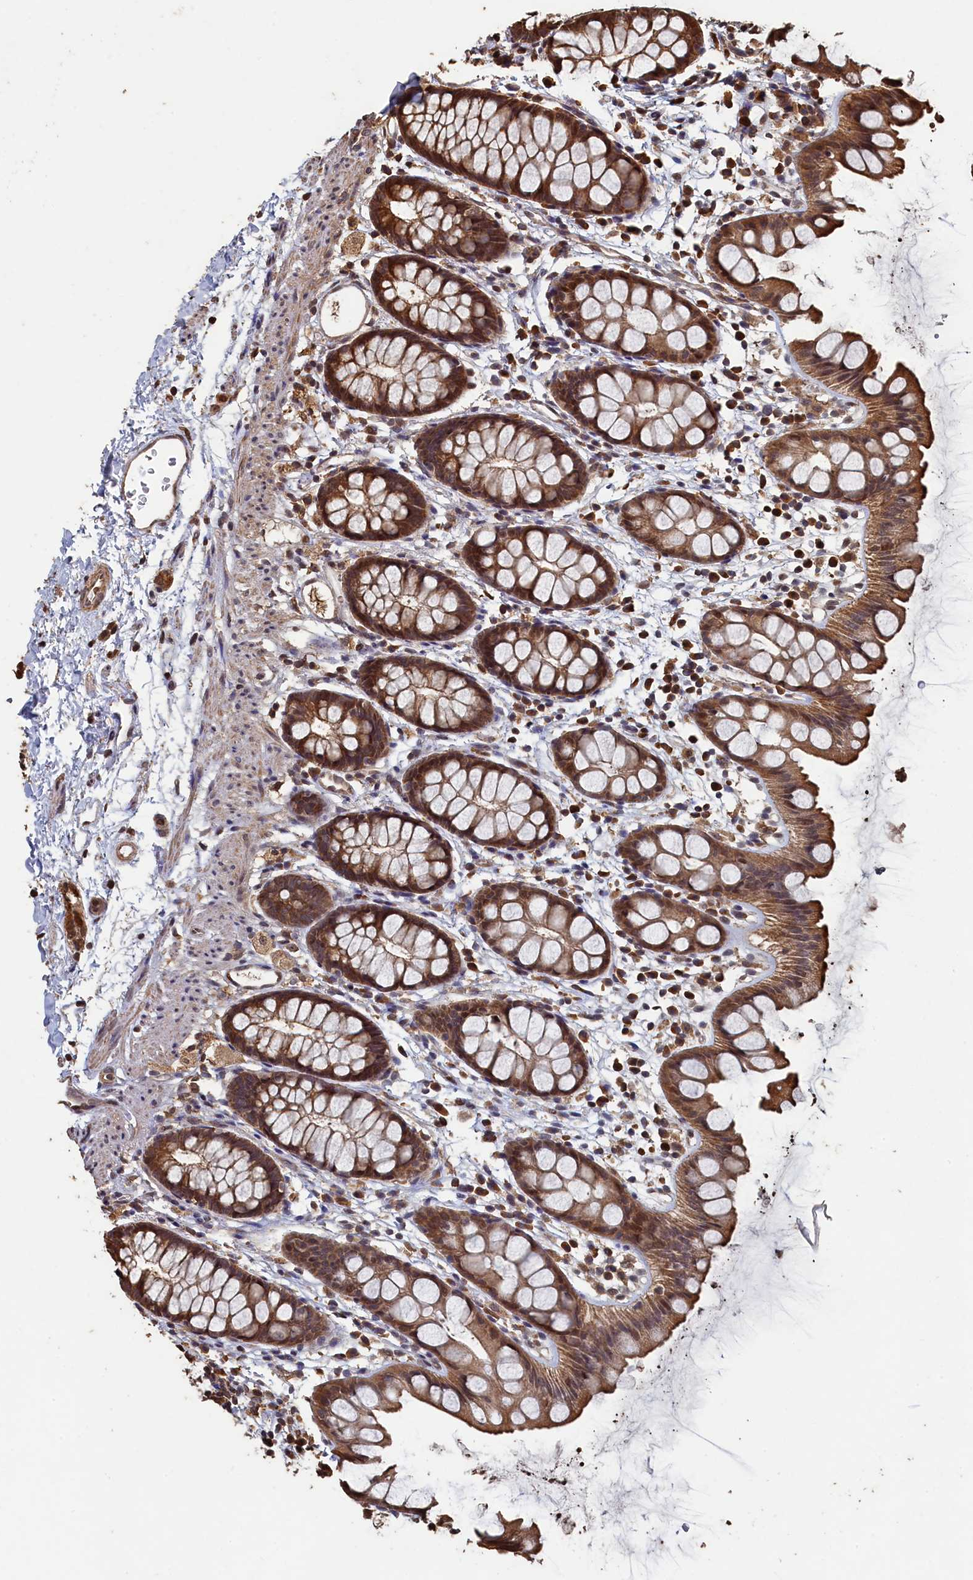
{"staining": {"intensity": "moderate", "quantity": ">75%", "location": "cytoplasmic/membranous"}, "tissue": "rectum", "cell_type": "Glandular cells", "image_type": "normal", "snomed": [{"axis": "morphology", "description": "Normal tissue, NOS"}, {"axis": "topography", "description": "Rectum"}], "caption": "A medium amount of moderate cytoplasmic/membranous positivity is seen in about >75% of glandular cells in unremarkable rectum. (Brightfield microscopy of DAB IHC at high magnification).", "gene": "PIGN", "patient": {"sex": "female", "age": 65}}